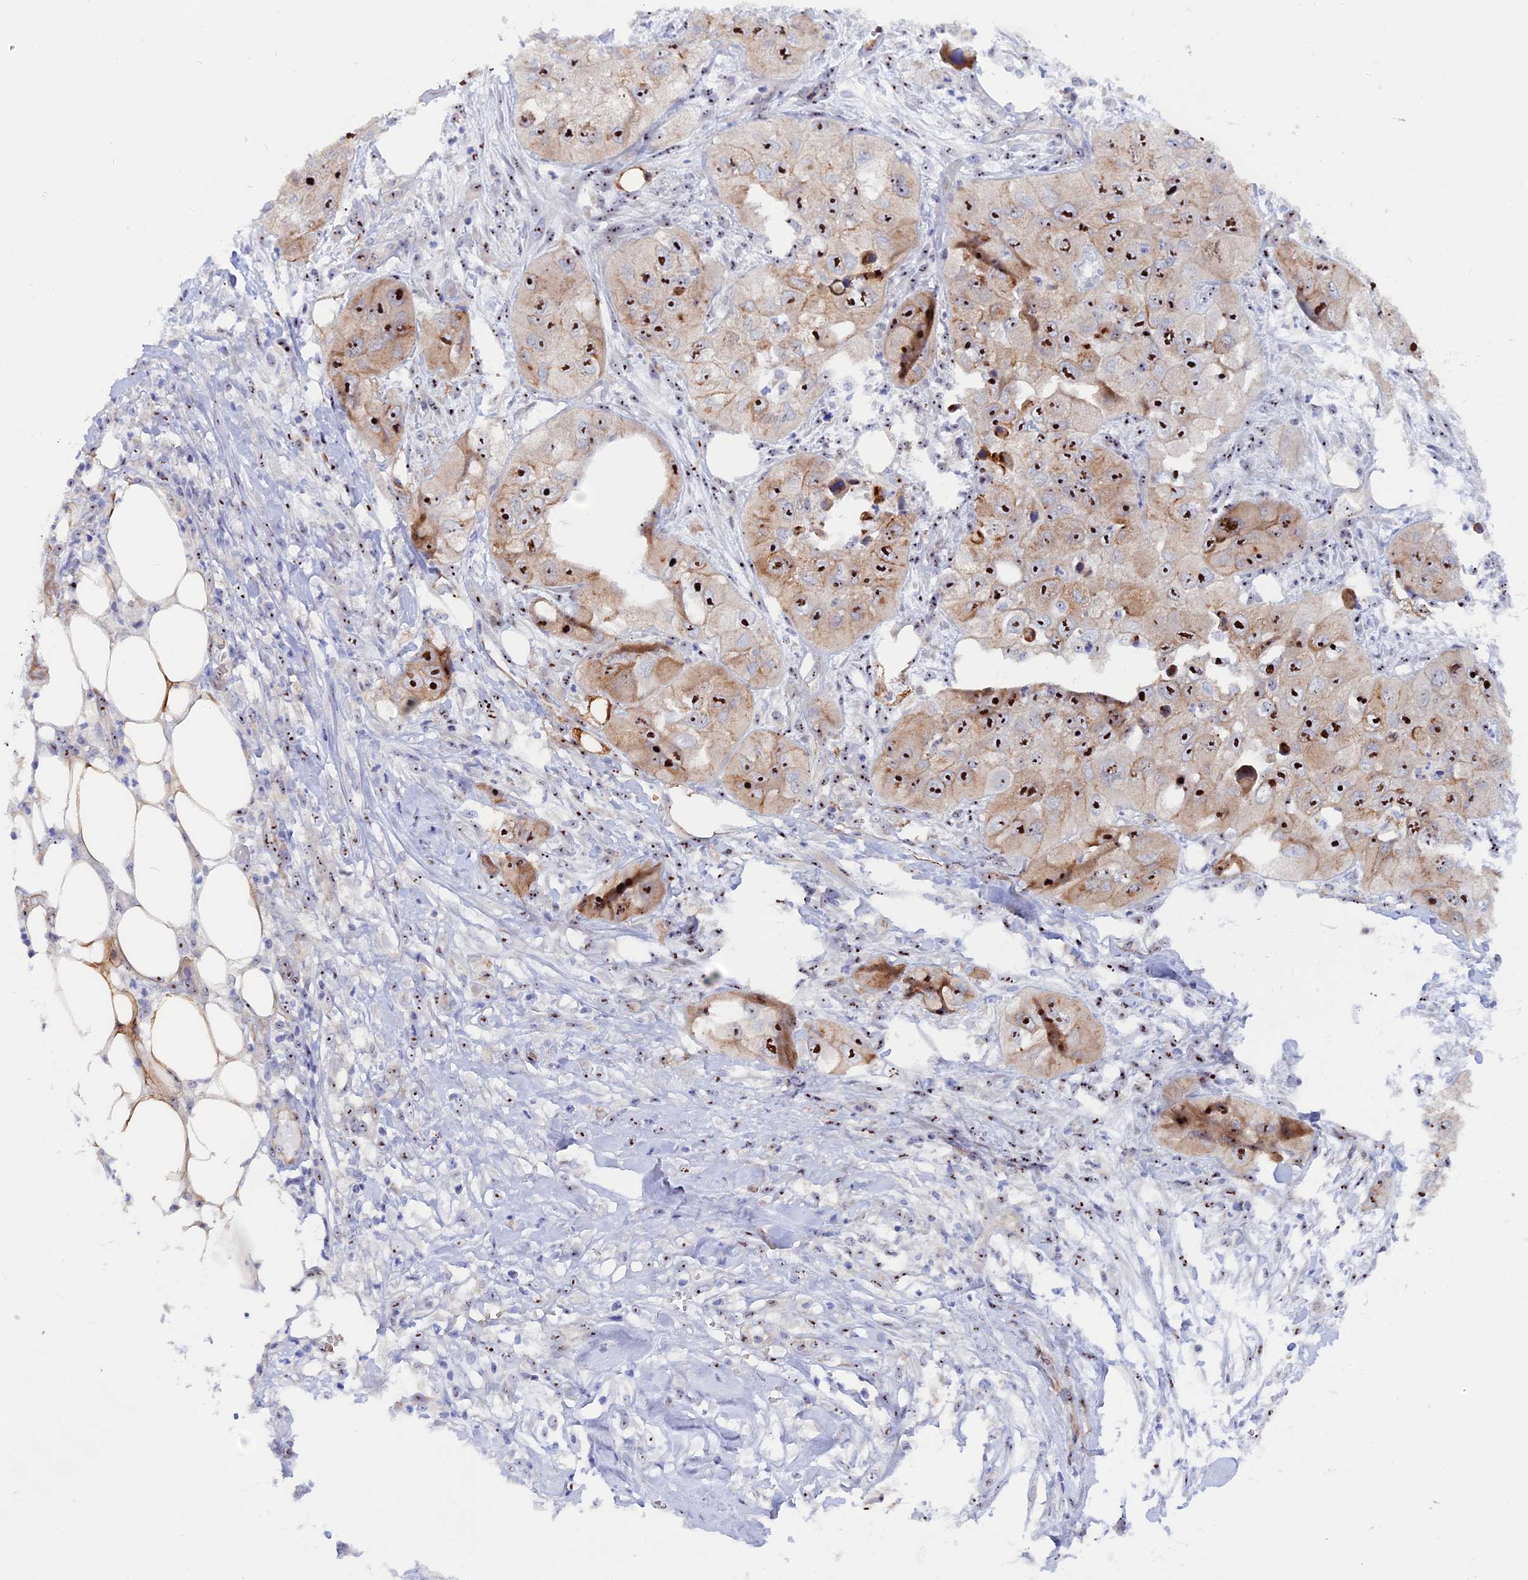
{"staining": {"intensity": "strong", "quantity": ">75%", "location": "nuclear"}, "tissue": "skin cancer", "cell_type": "Tumor cells", "image_type": "cancer", "snomed": [{"axis": "morphology", "description": "Squamous cell carcinoma, NOS"}, {"axis": "topography", "description": "Skin"}, {"axis": "topography", "description": "Subcutis"}], "caption": "DAB immunohistochemical staining of skin squamous cell carcinoma exhibits strong nuclear protein expression in about >75% of tumor cells.", "gene": "DBNDD1", "patient": {"sex": "male", "age": 73}}